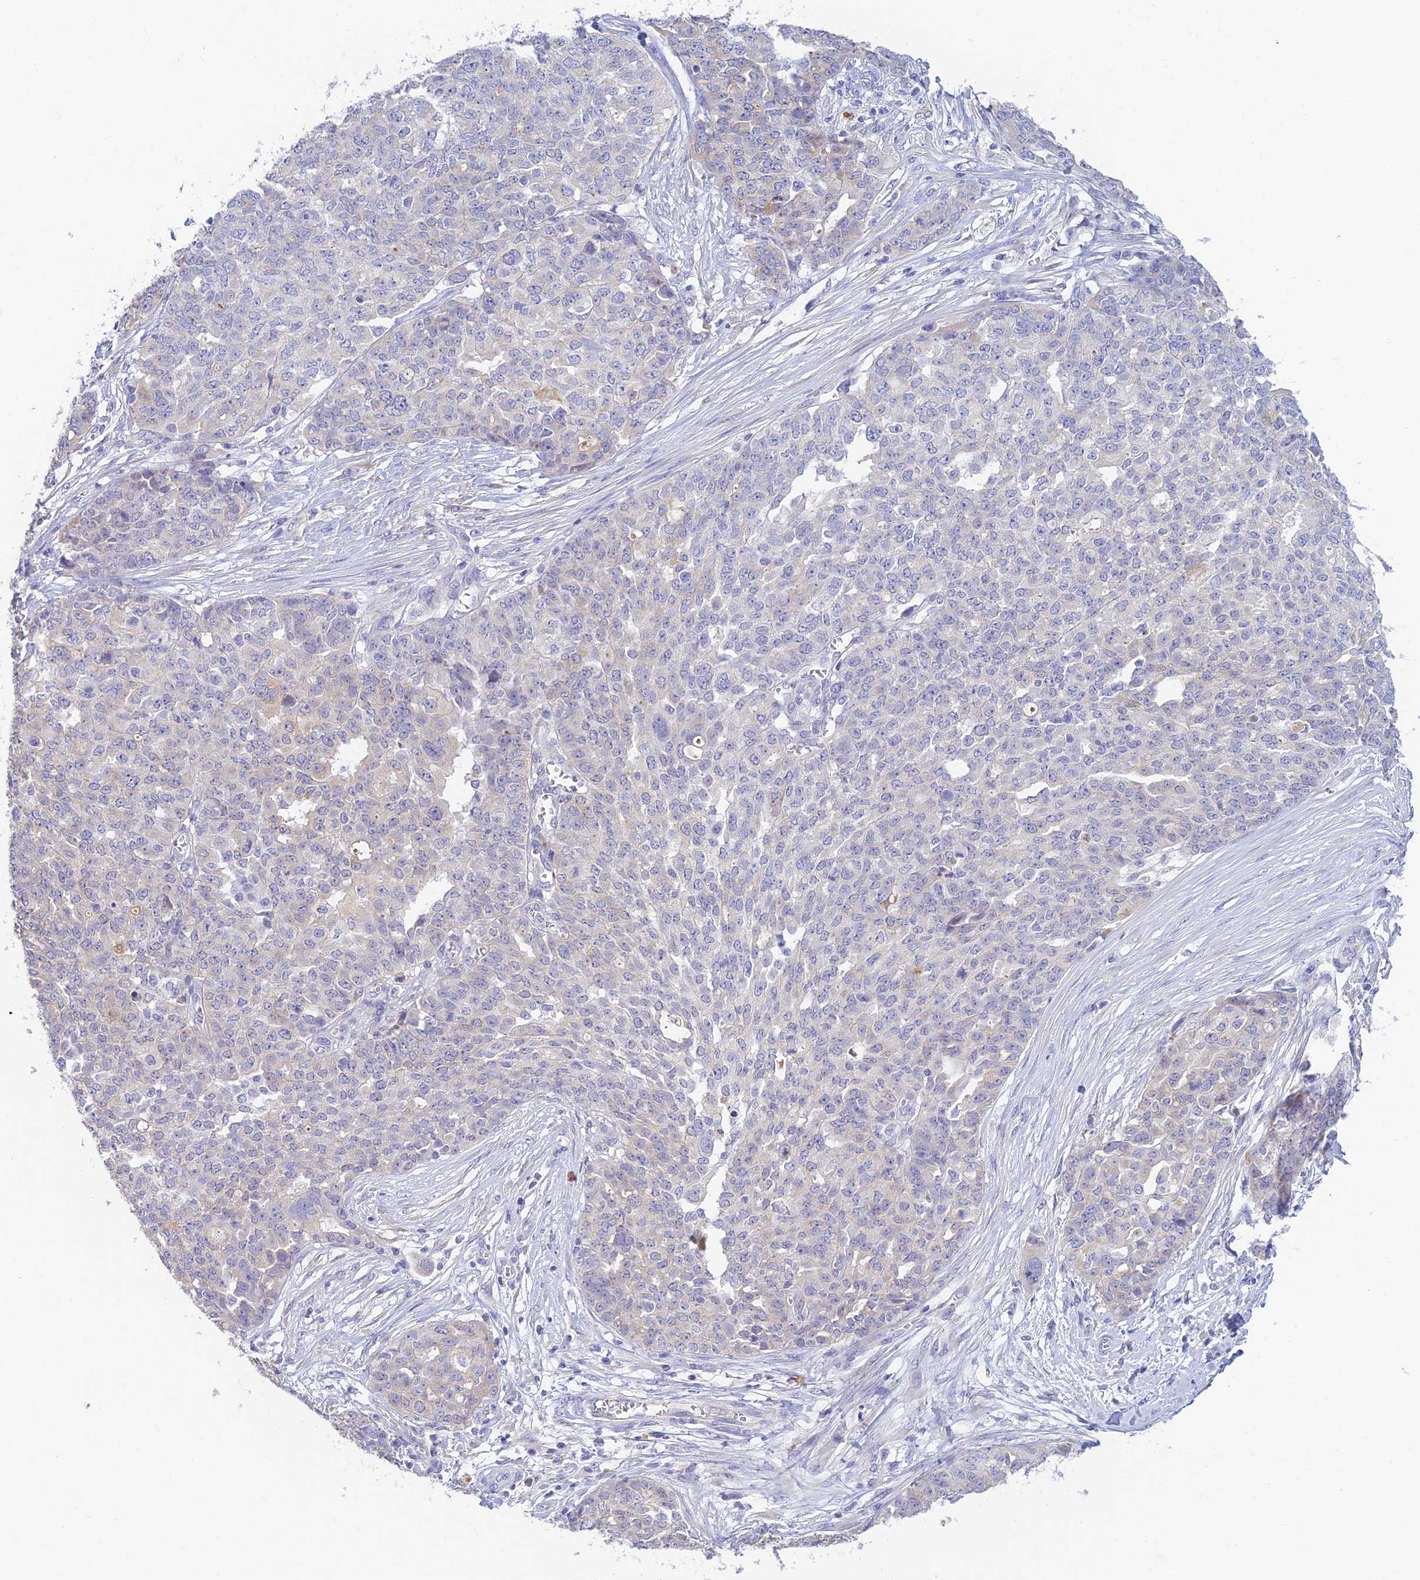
{"staining": {"intensity": "negative", "quantity": "none", "location": "none"}, "tissue": "ovarian cancer", "cell_type": "Tumor cells", "image_type": "cancer", "snomed": [{"axis": "morphology", "description": "Cystadenocarcinoma, serous, NOS"}, {"axis": "topography", "description": "Soft tissue"}, {"axis": "topography", "description": "Ovary"}], "caption": "There is no significant staining in tumor cells of ovarian cancer (serous cystadenocarcinoma). Brightfield microscopy of immunohistochemistry stained with DAB (brown) and hematoxylin (blue), captured at high magnification.", "gene": "INTS13", "patient": {"sex": "female", "age": 57}}